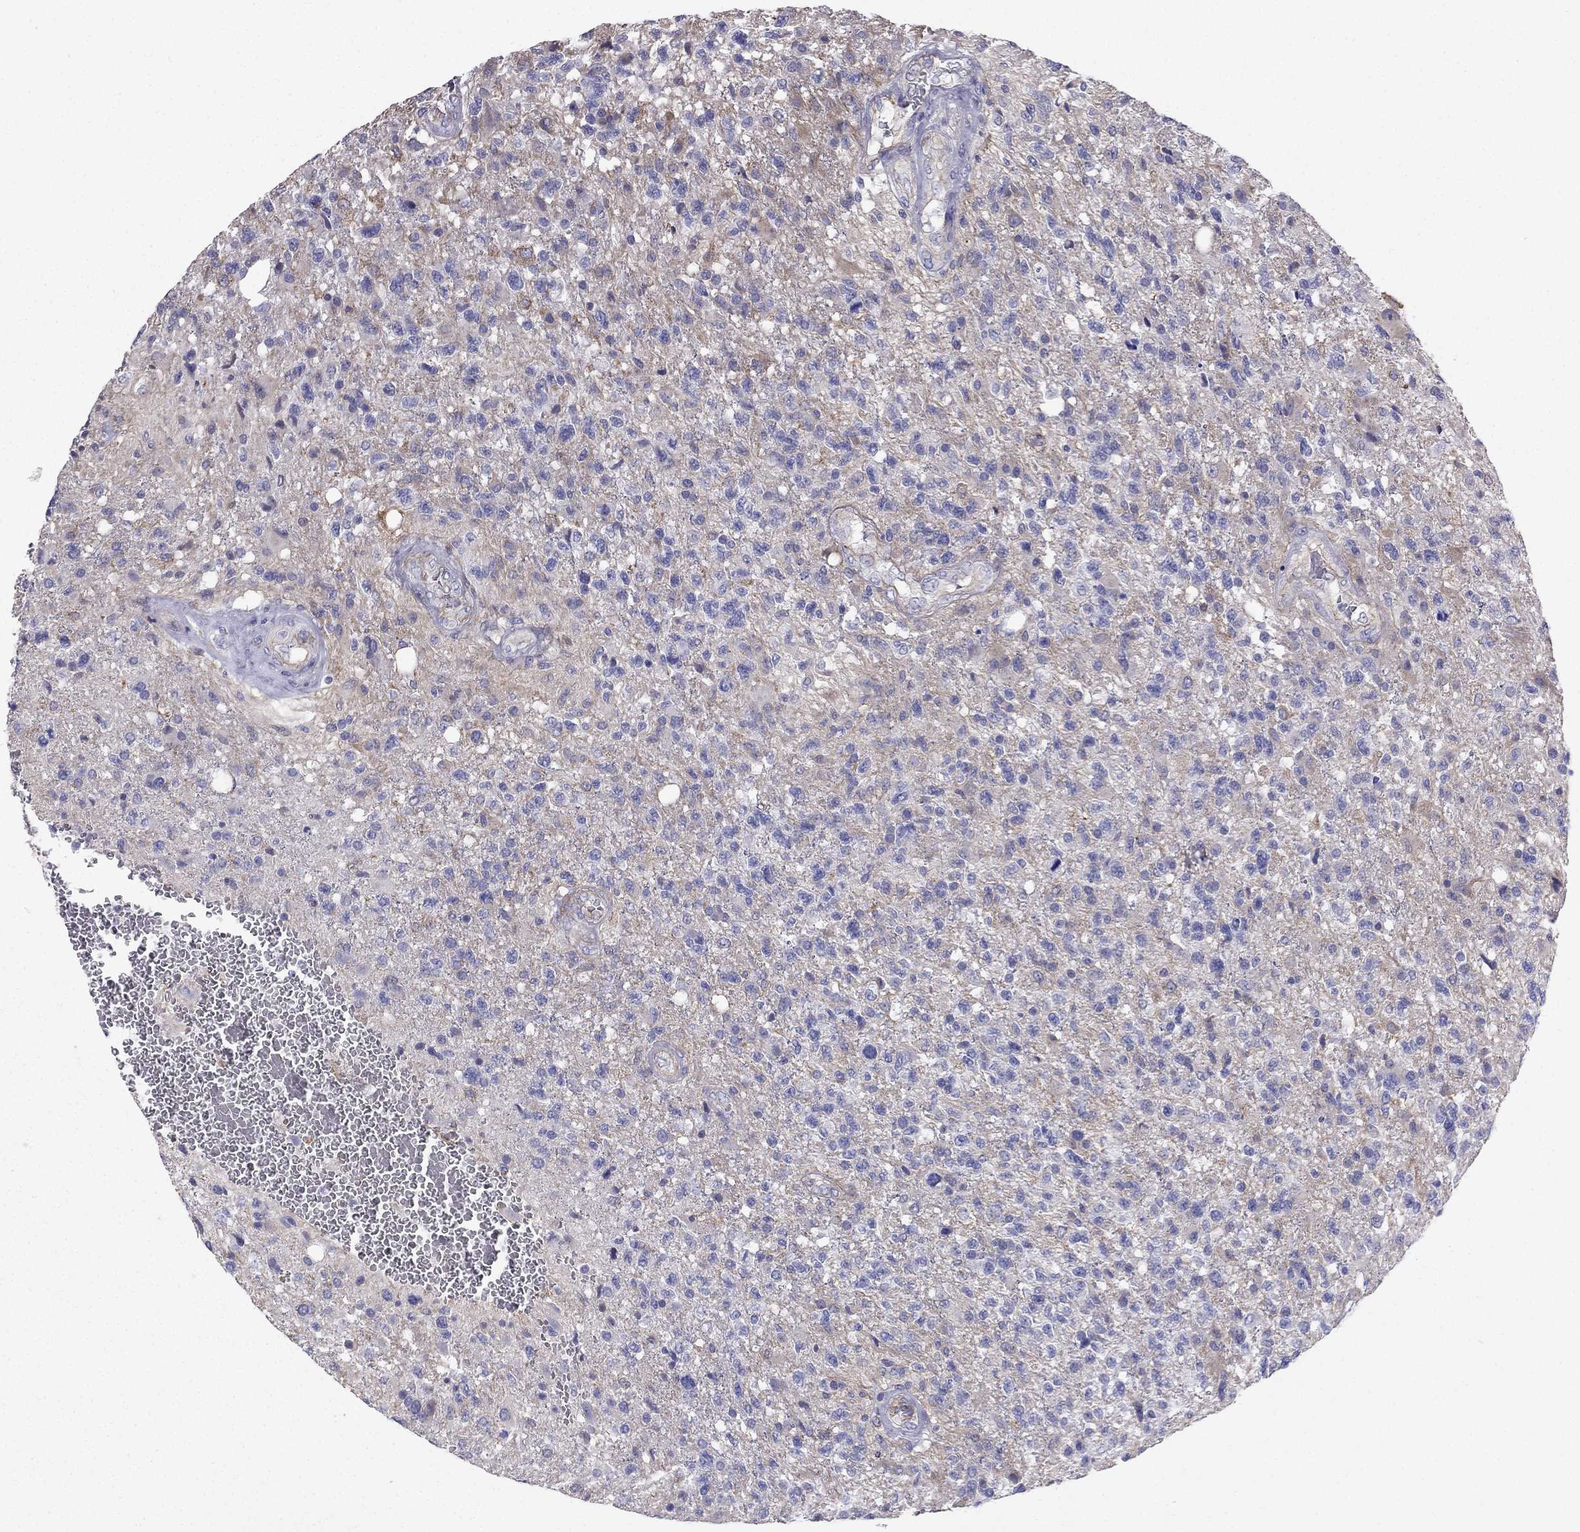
{"staining": {"intensity": "negative", "quantity": "none", "location": "none"}, "tissue": "glioma", "cell_type": "Tumor cells", "image_type": "cancer", "snomed": [{"axis": "morphology", "description": "Glioma, malignant, High grade"}, {"axis": "topography", "description": "Brain"}], "caption": "Human glioma stained for a protein using immunohistochemistry exhibits no staining in tumor cells.", "gene": "ENOX1", "patient": {"sex": "male", "age": 56}}